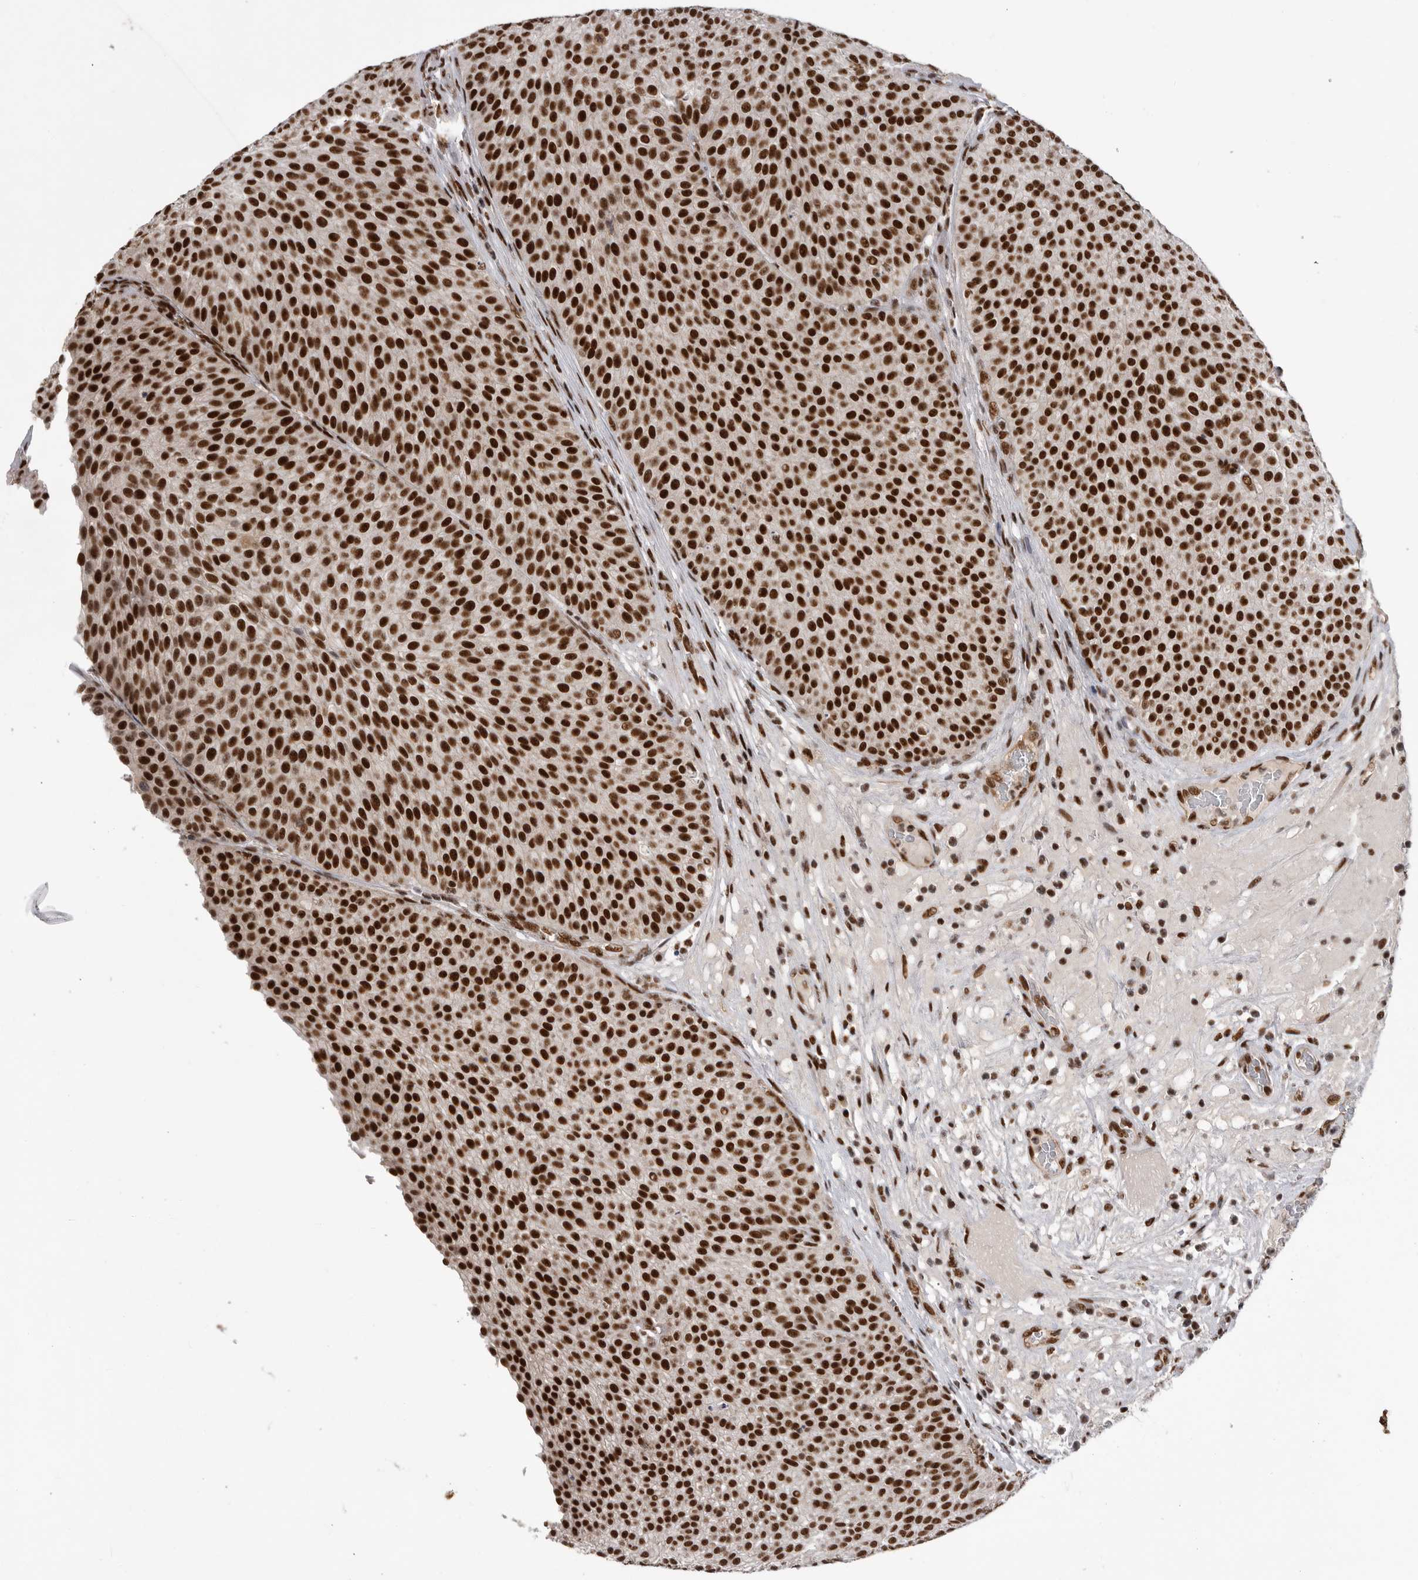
{"staining": {"intensity": "strong", "quantity": ">75%", "location": "nuclear"}, "tissue": "urothelial cancer", "cell_type": "Tumor cells", "image_type": "cancer", "snomed": [{"axis": "morphology", "description": "Normal tissue, NOS"}, {"axis": "morphology", "description": "Urothelial carcinoma, Low grade"}, {"axis": "topography", "description": "Smooth muscle"}, {"axis": "topography", "description": "Urinary bladder"}], "caption": "This photomicrograph reveals IHC staining of urothelial carcinoma (low-grade), with high strong nuclear positivity in about >75% of tumor cells.", "gene": "PPP1R8", "patient": {"sex": "male", "age": 60}}